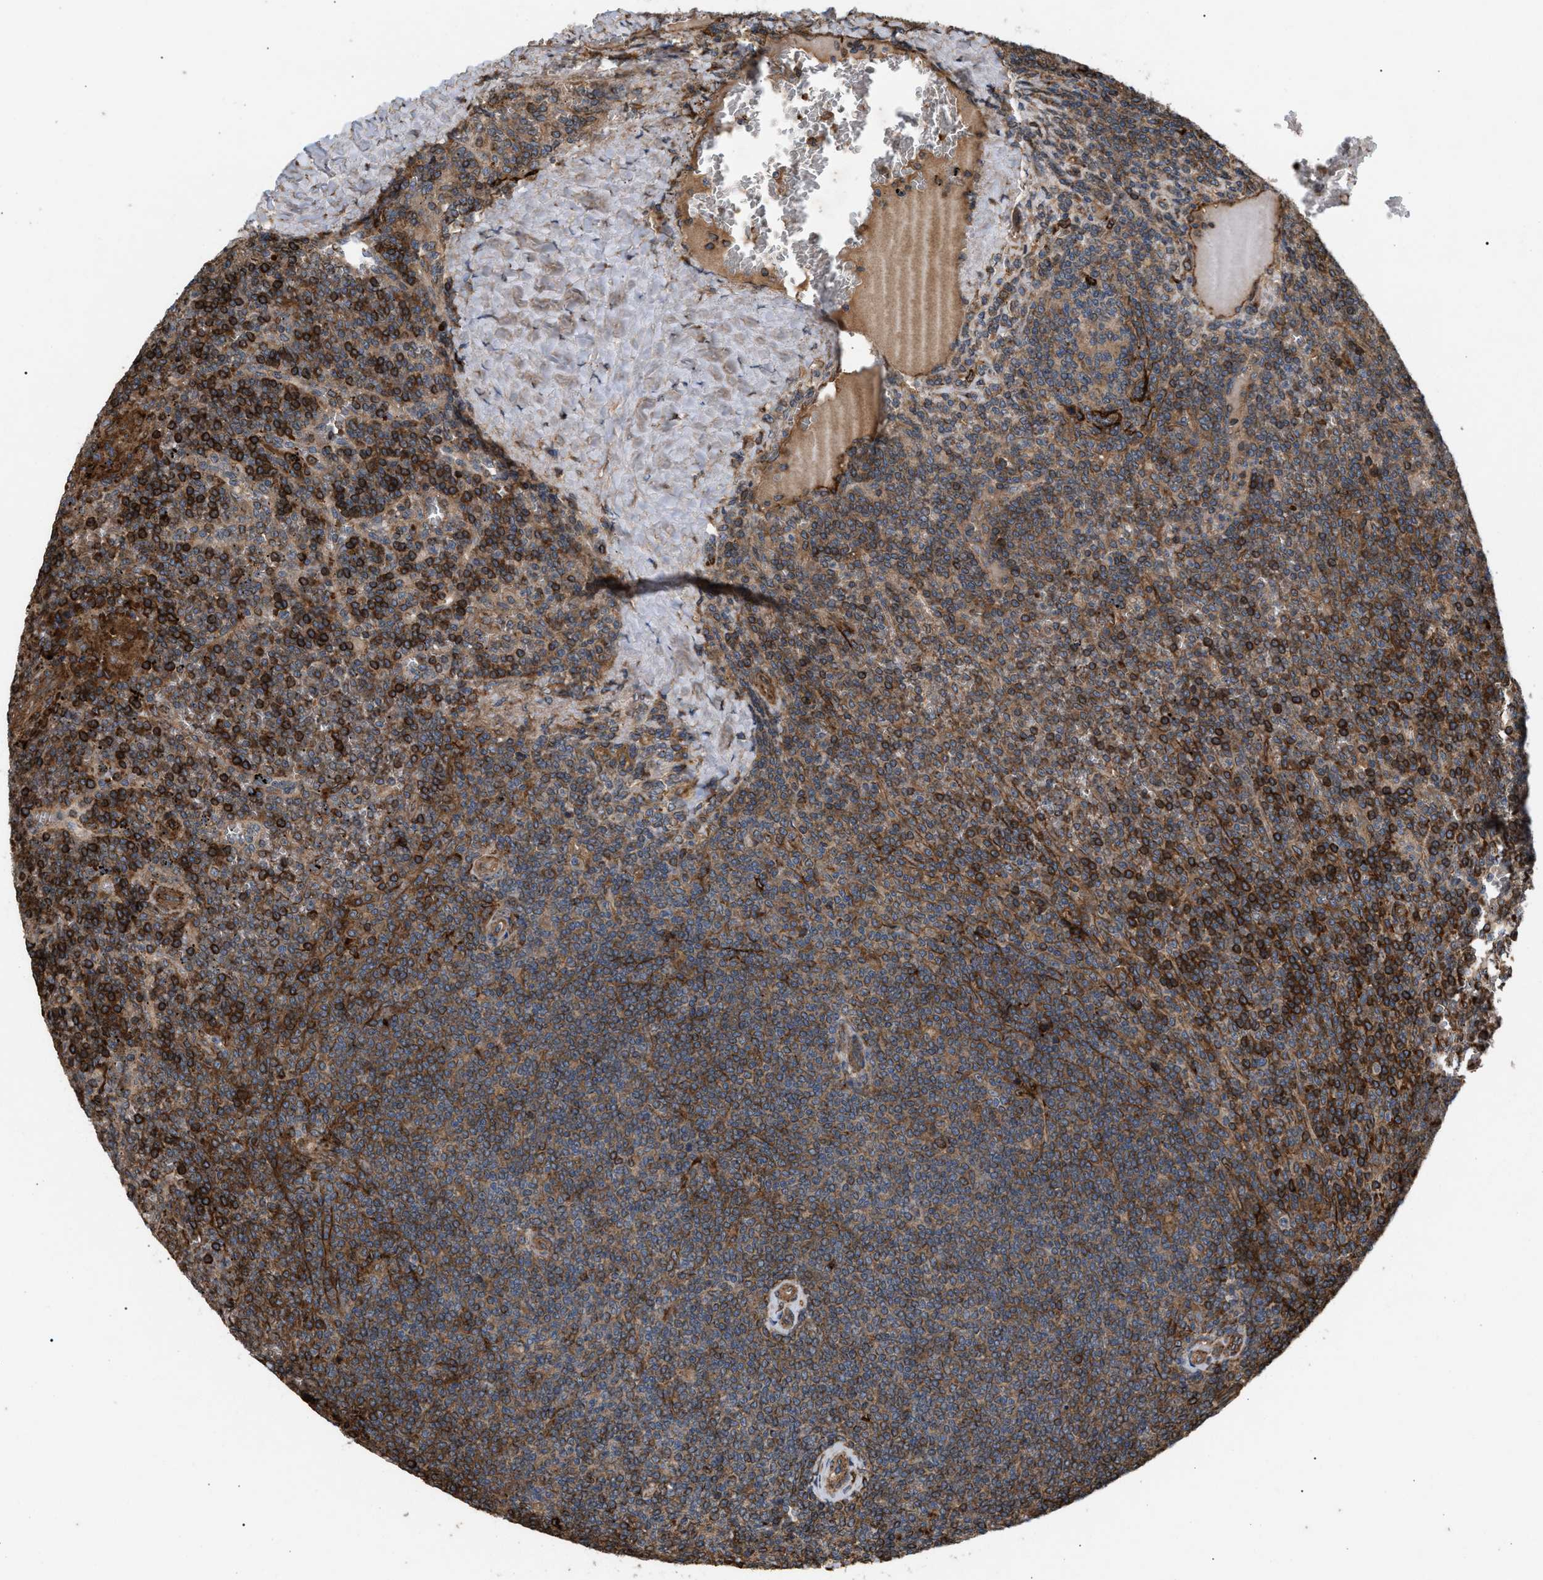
{"staining": {"intensity": "strong", "quantity": "25%-75%", "location": "cytoplasmic/membranous"}, "tissue": "lymphoma", "cell_type": "Tumor cells", "image_type": "cancer", "snomed": [{"axis": "morphology", "description": "Malignant lymphoma, non-Hodgkin's type, Low grade"}, {"axis": "topography", "description": "Spleen"}], "caption": "Lymphoma tissue exhibits strong cytoplasmic/membranous expression in approximately 25%-75% of tumor cells, visualized by immunohistochemistry.", "gene": "GCC1", "patient": {"sex": "female", "age": 19}}